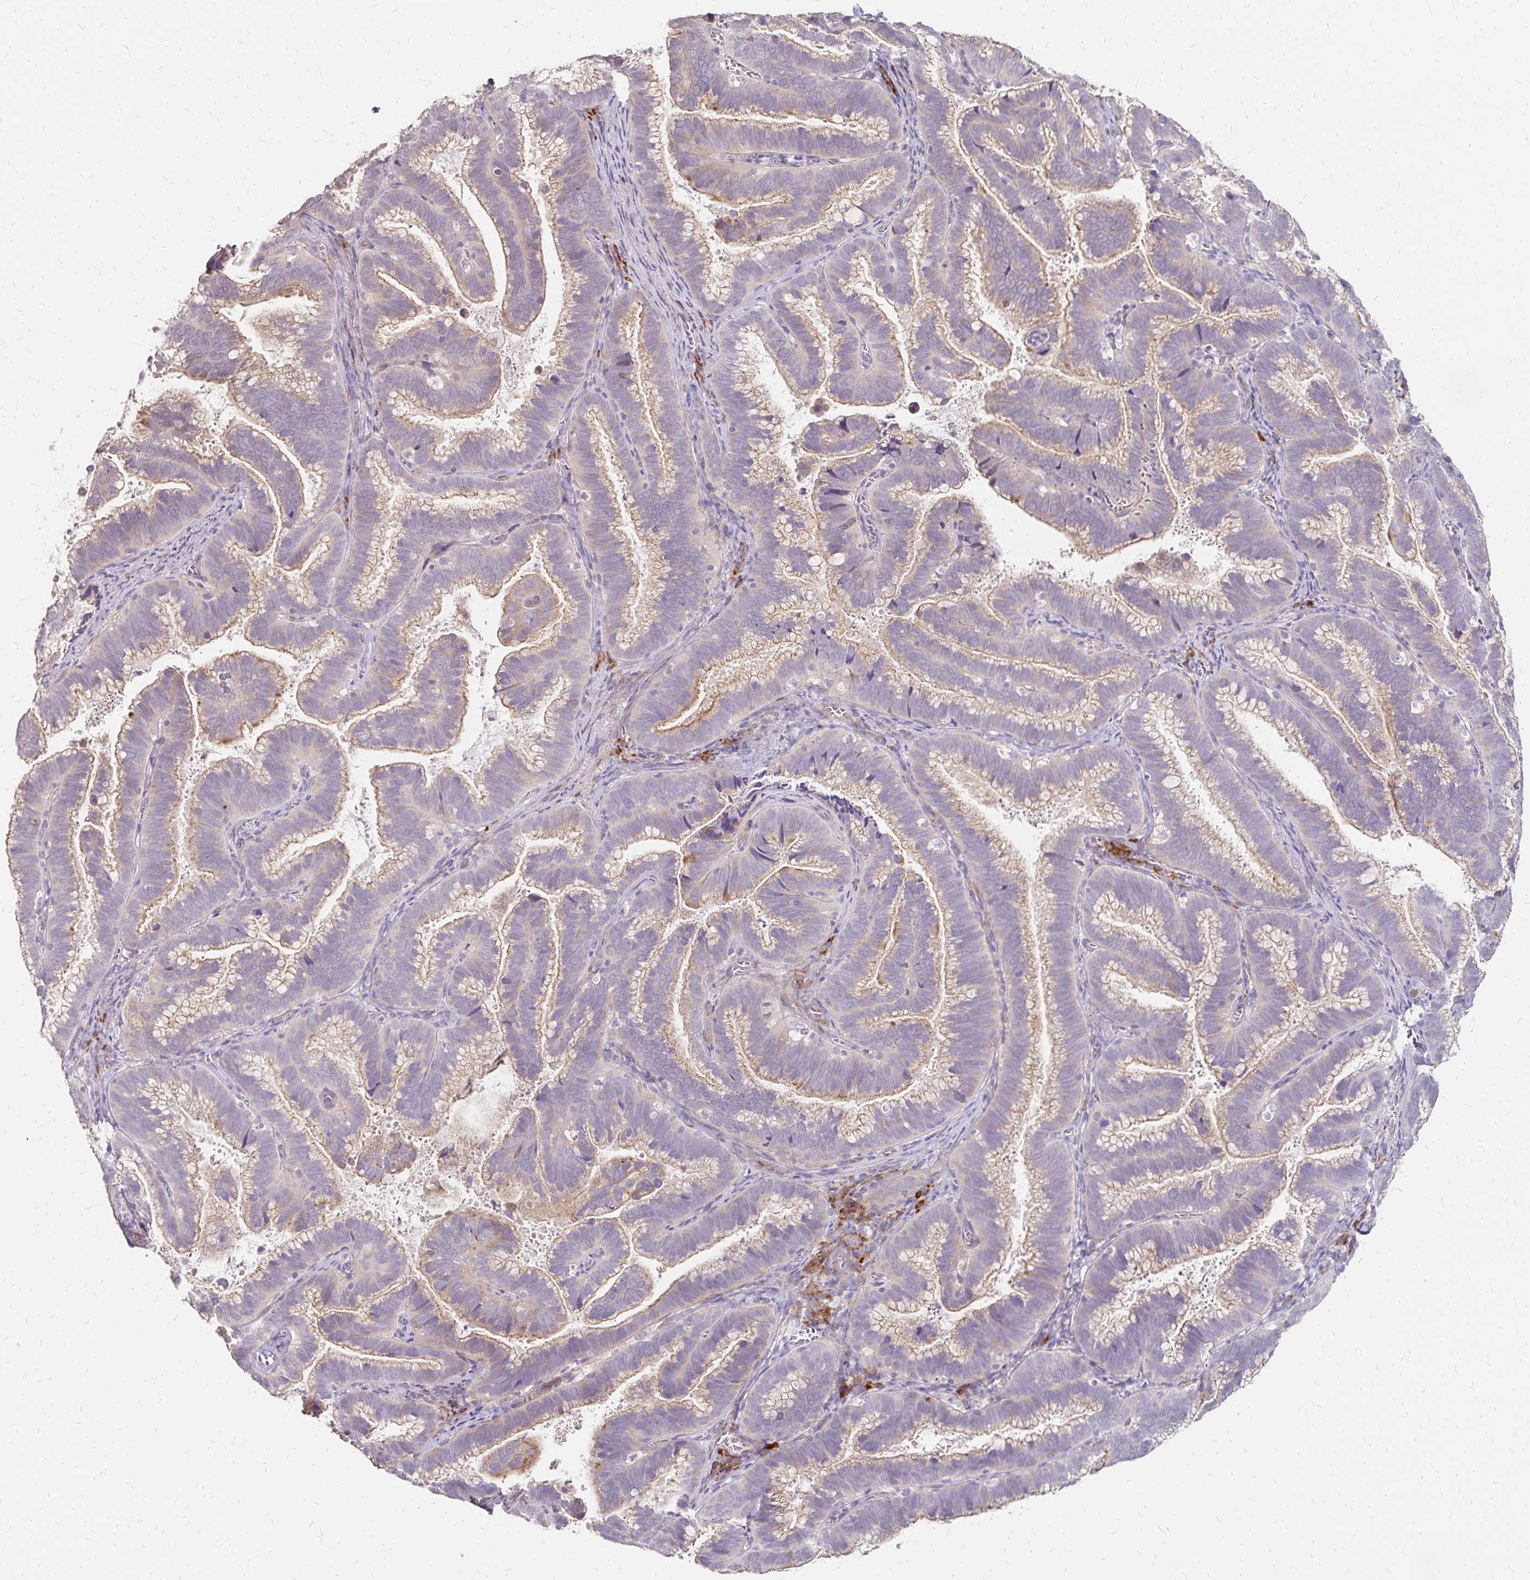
{"staining": {"intensity": "moderate", "quantity": "25%-75%", "location": "cytoplasmic/membranous"}, "tissue": "cervical cancer", "cell_type": "Tumor cells", "image_type": "cancer", "snomed": [{"axis": "morphology", "description": "Adenocarcinoma, NOS"}, {"axis": "topography", "description": "Cervix"}], "caption": "IHC image of neoplastic tissue: cervical cancer (adenocarcinoma) stained using immunohistochemistry exhibits medium levels of moderate protein expression localized specifically in the cytoplasmic/membranous of tumor cells, appearing as a cytoplasmic/membranous brown color.", "gene": "PRIMA1", "patient": {"sex": "female", "age": 61}}